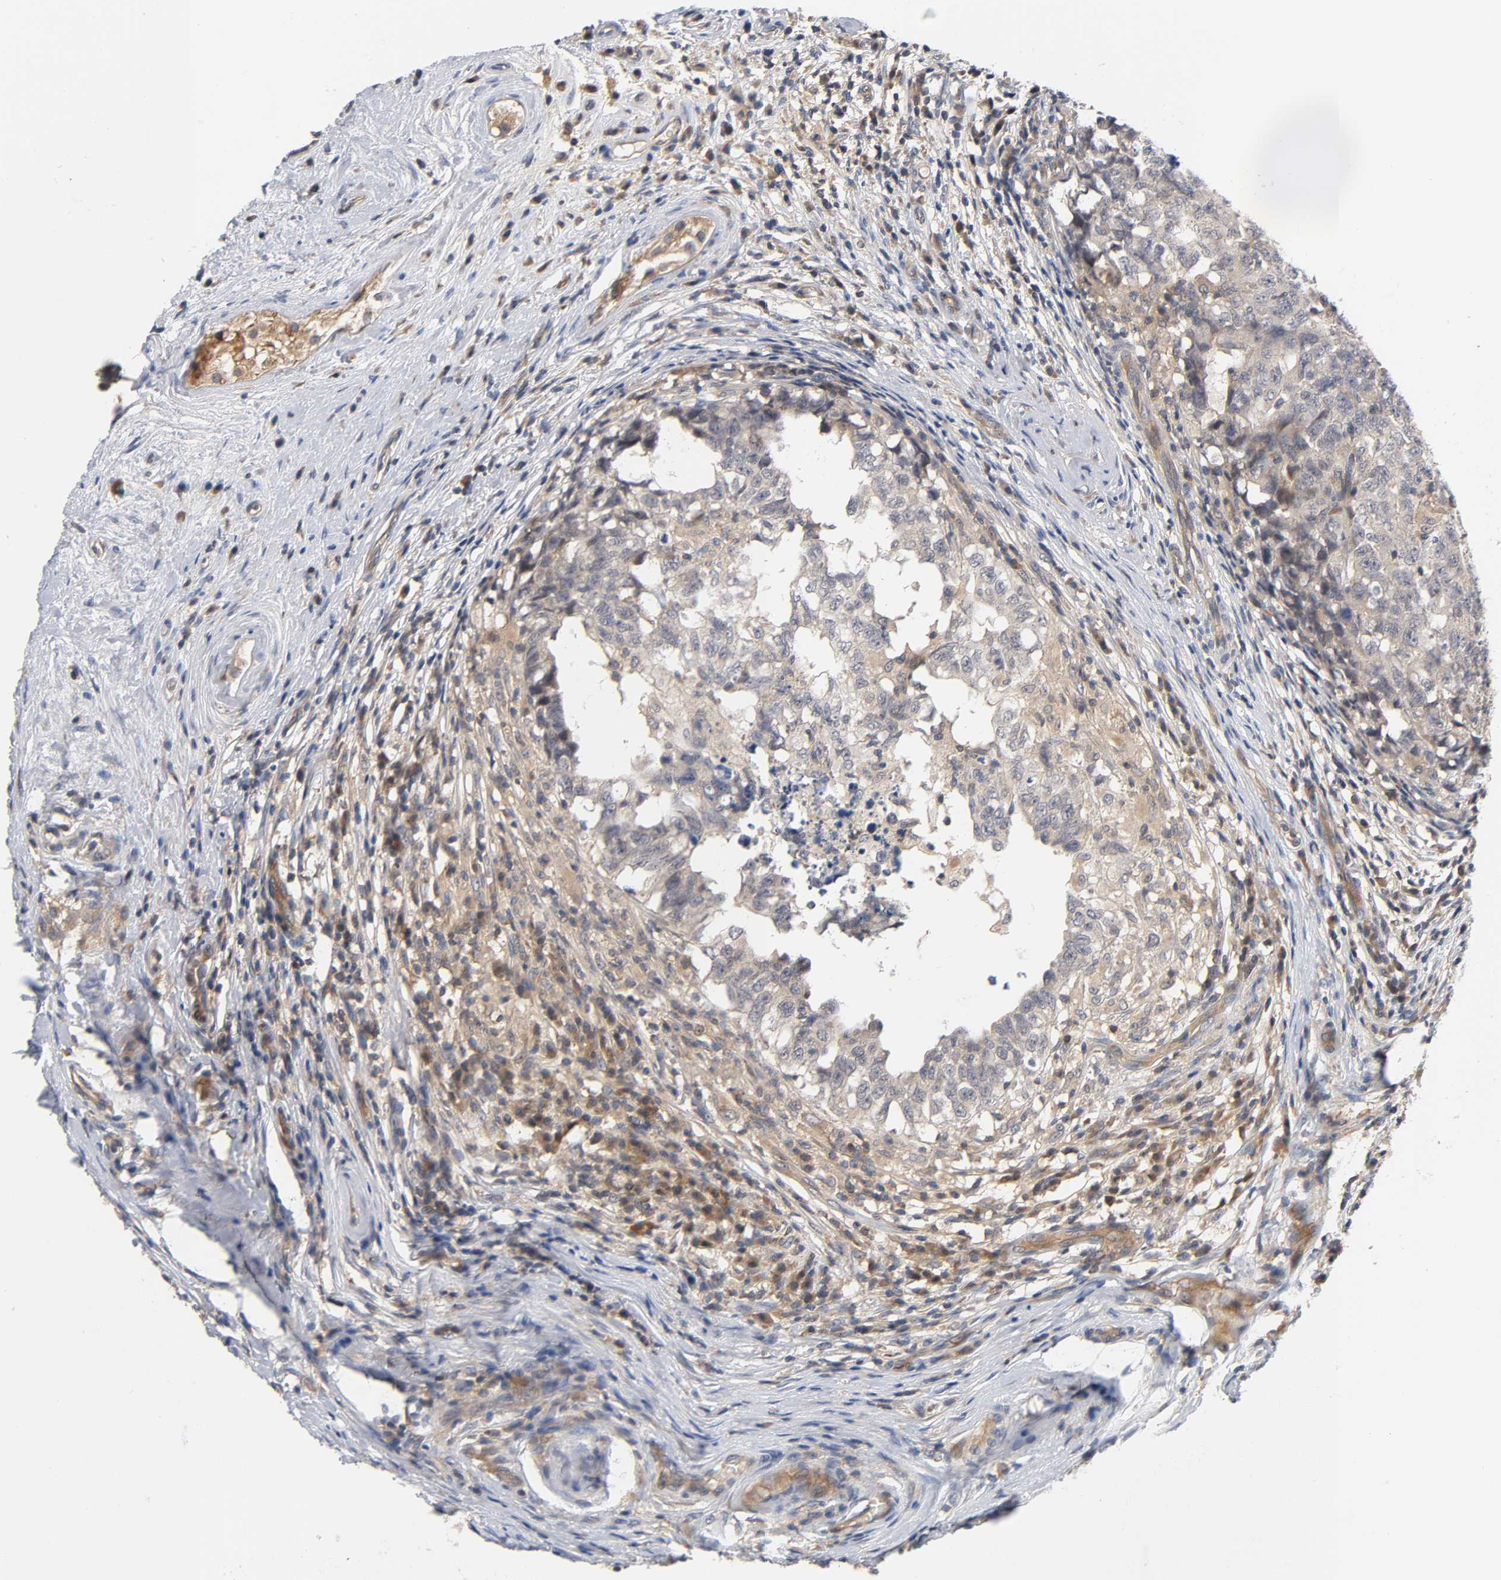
{"staining": {"intensity": "weak", "quantity": ">75%", "location": "cytoplasmic/membranous"}, "tissue": "testis cancer", "cell_type": "Tumor cells", "image_type": "cancer", "snomed": [{"axis": "morphology", "description": "Carcinoma, Embryonal, NOS"}, {"axis": "topography", "description": "Testis"}], "caption": "A brown stain highlights weak cytoplasmic/membranous positivity of a protein in human embryonal carcinoma (testis) tumor cells. (Stains: DAB (3,3'-diaminobenzidine) in brown, nuclei in blue, Microscopy: brightfield microscopy at high magnification).", "gene": "PRKAB1", "patient": {"sex": "male", "age": 21}}